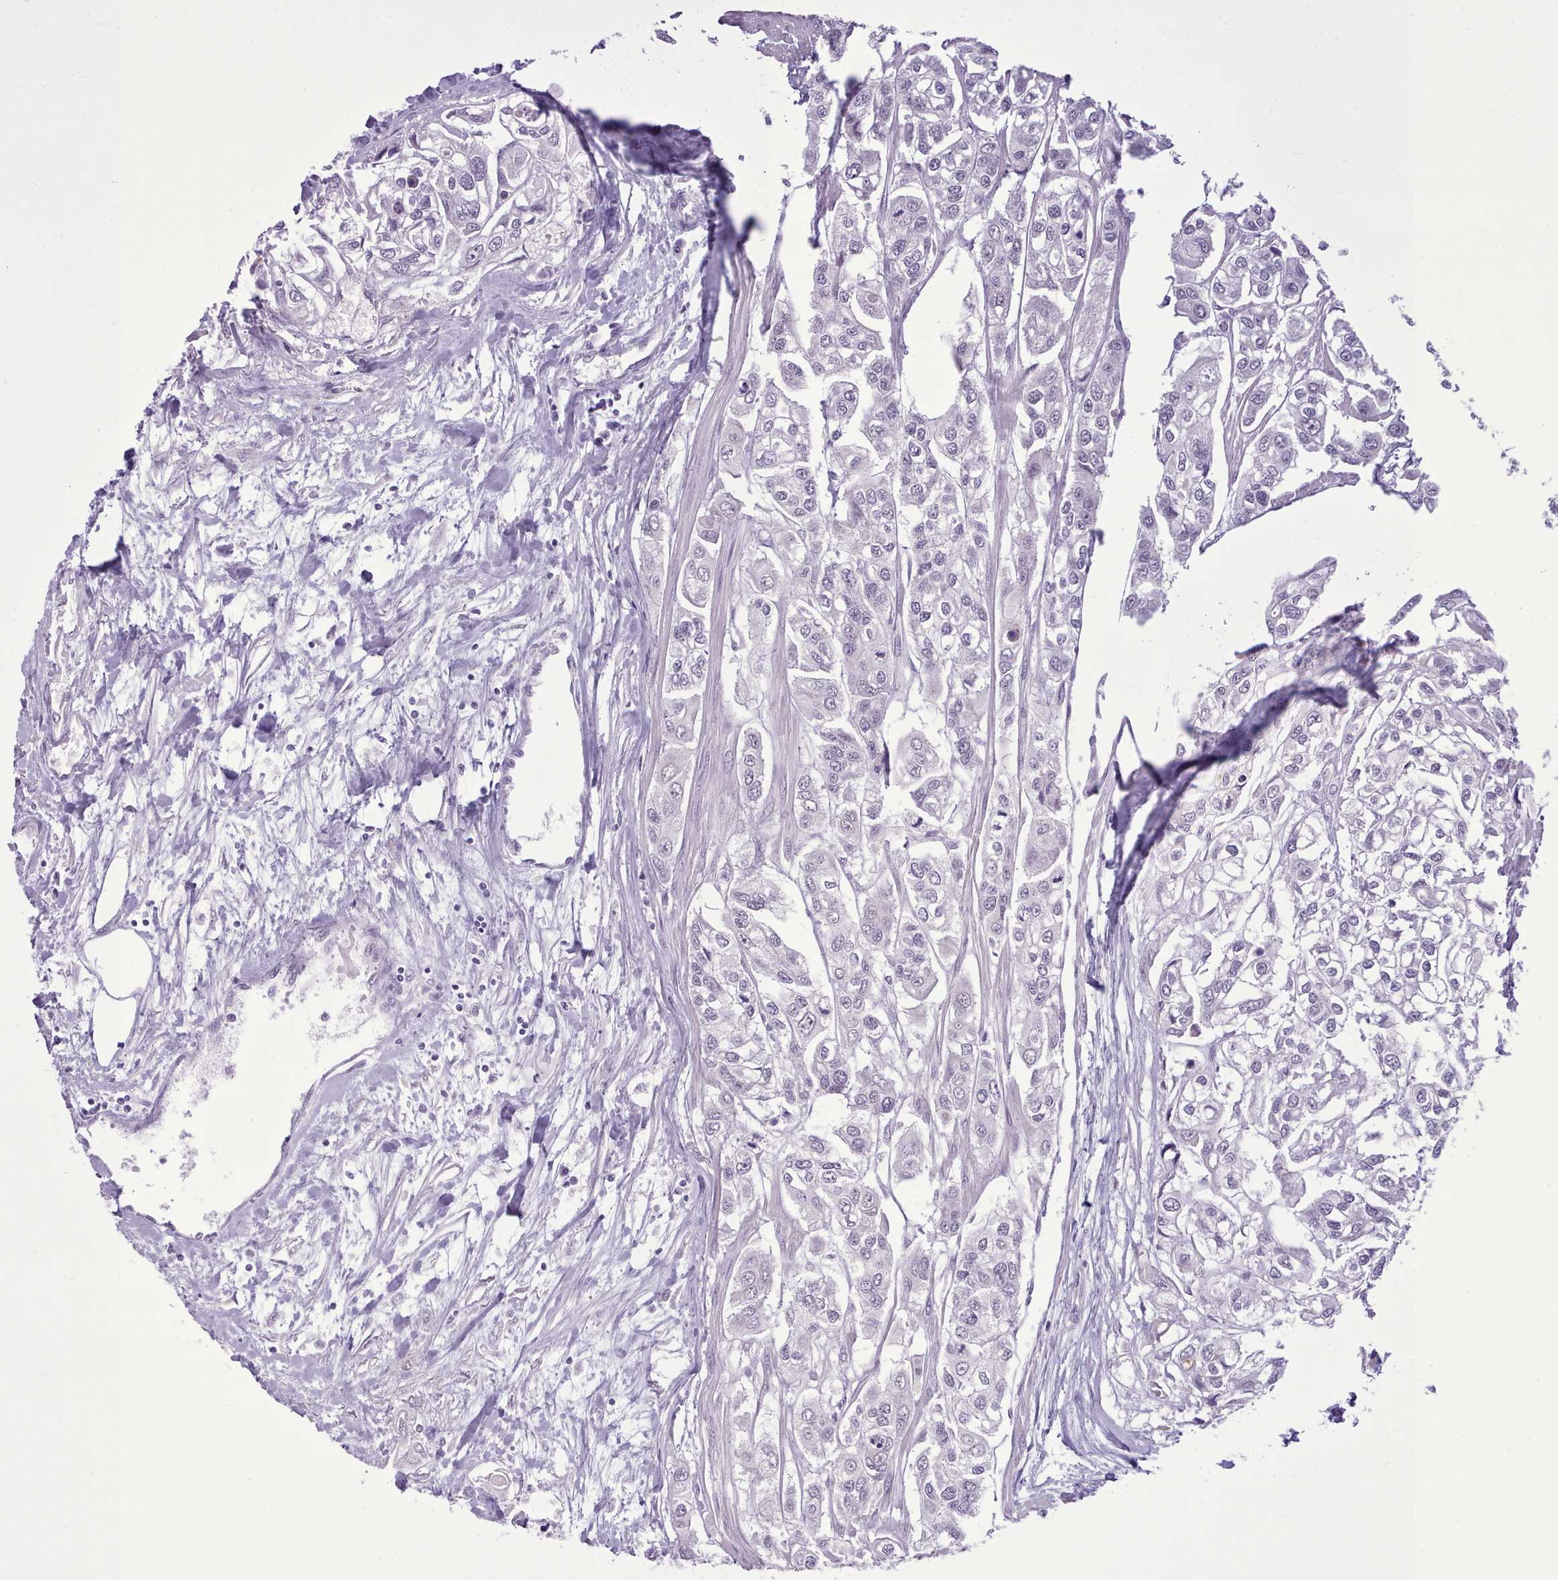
{"staining": {"intensity": "negative", "quantity": "none", "location": "none"}, "tissue": "urothelial cancer", "cell_type": "Tumor cells", "image_type": "cancer", "snomed": [{"axis": "morphology", "description": "Urothelial carcinoma, High grade"}, {"axis": "topography", "description": "Urinary bladder"}], "caption": "Tumor cells are negative for protein expression in human high-grade urothelial carcinoma. (Brightfield microscopy of DAB IHC at high magnification).", "gene": "FBXO48", "patient": {"sex": "male", "age": 67}}